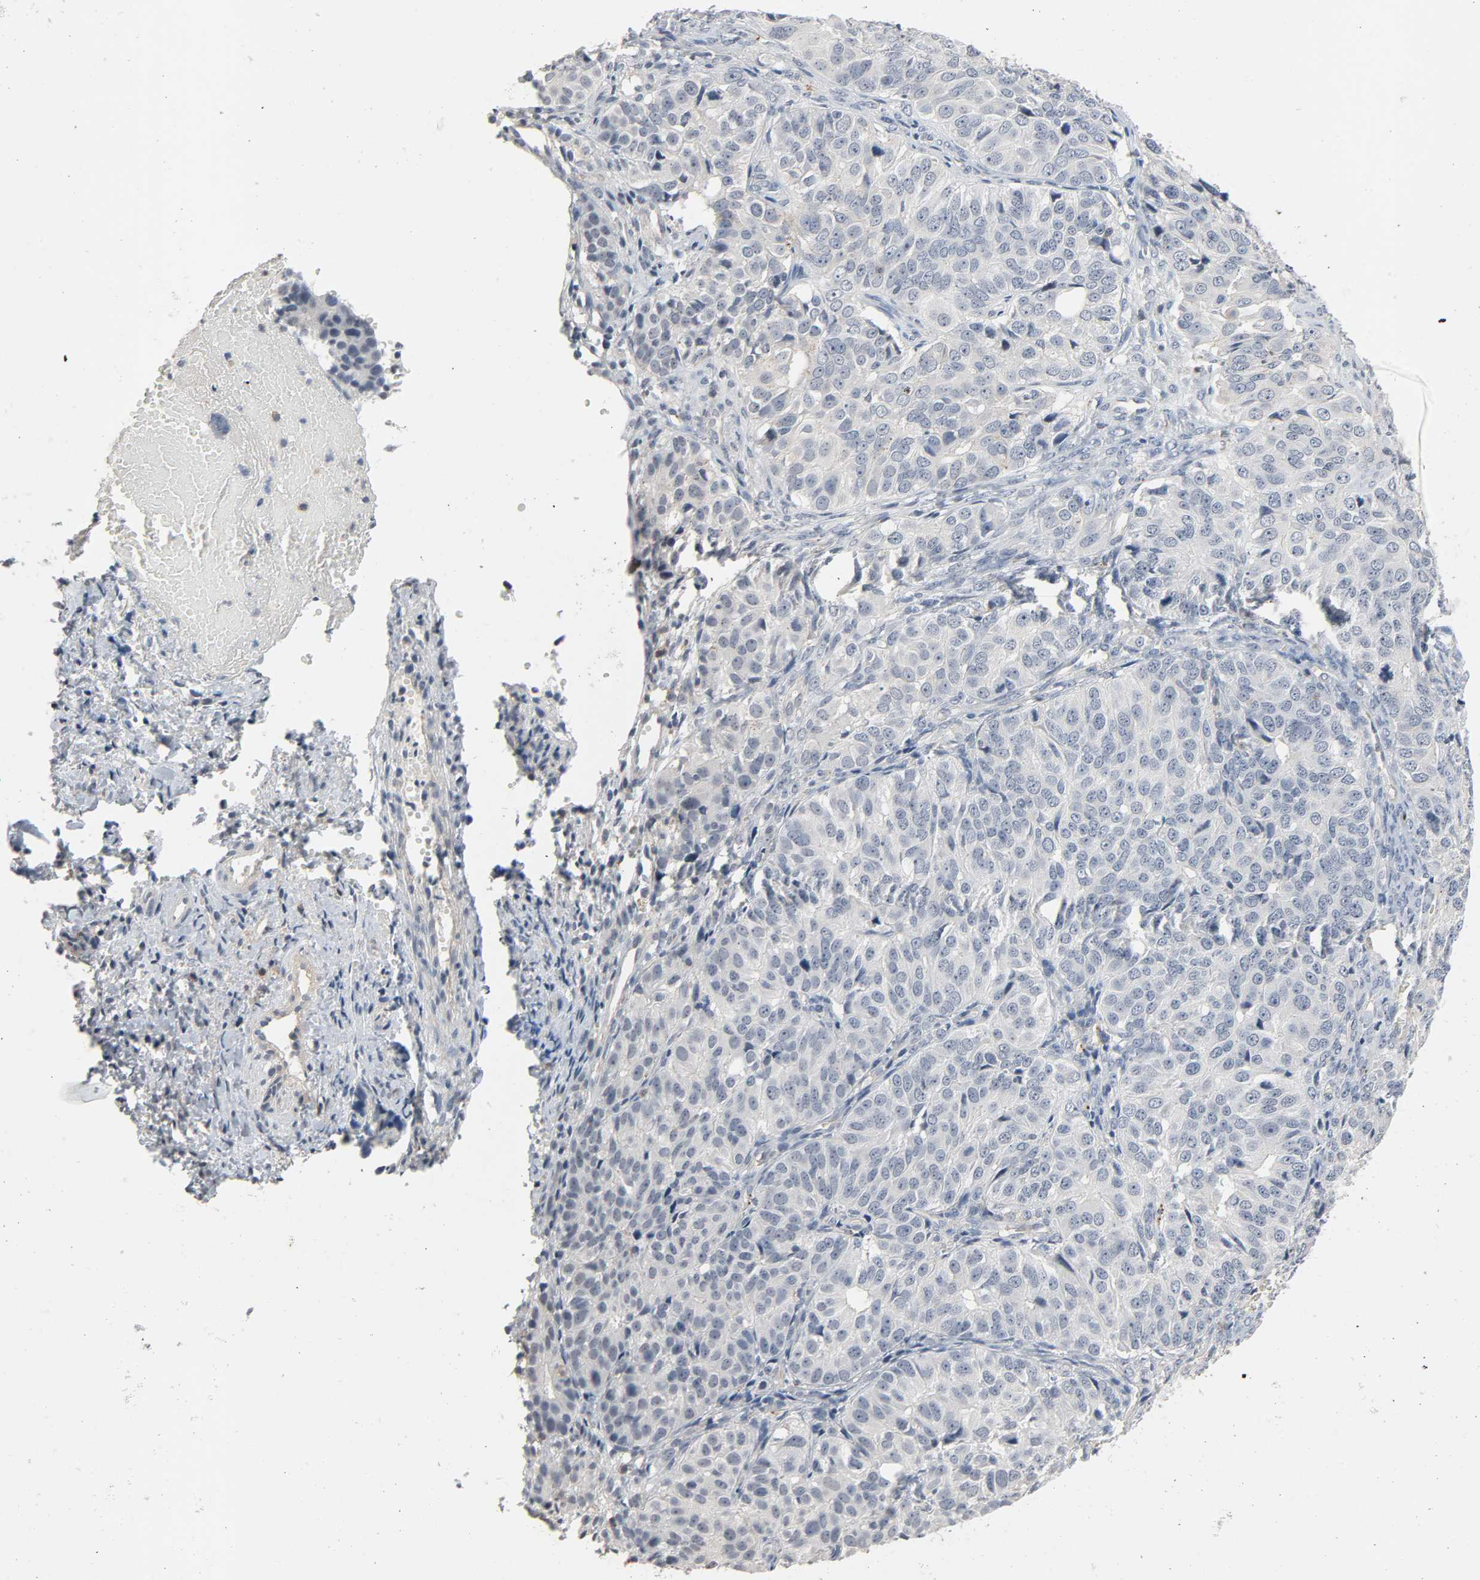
{"staining": {"intensity": "negative", "quantity": "none", "location": "none"}, "tissue": "ovarian cancer", "cell_type": "Tumor cells", "image_type": "cancer", "snomed": [{"axis": "morphology", "description": "Carcinoma, endometroid"}, {"axis": "topography", "description": "Ovary"}], "caption": "High magnification brightfield microscopy of ovarian endometroid carcinoma stained with DAB (3,3'-diaminobenzidine) (brown) and counterstained with hematoxylin (blue): tumor cells show no significant staining. Nuclei are stained in blue.", "gene": "CD4", "patient": {"sex": "female", "age": 51}}